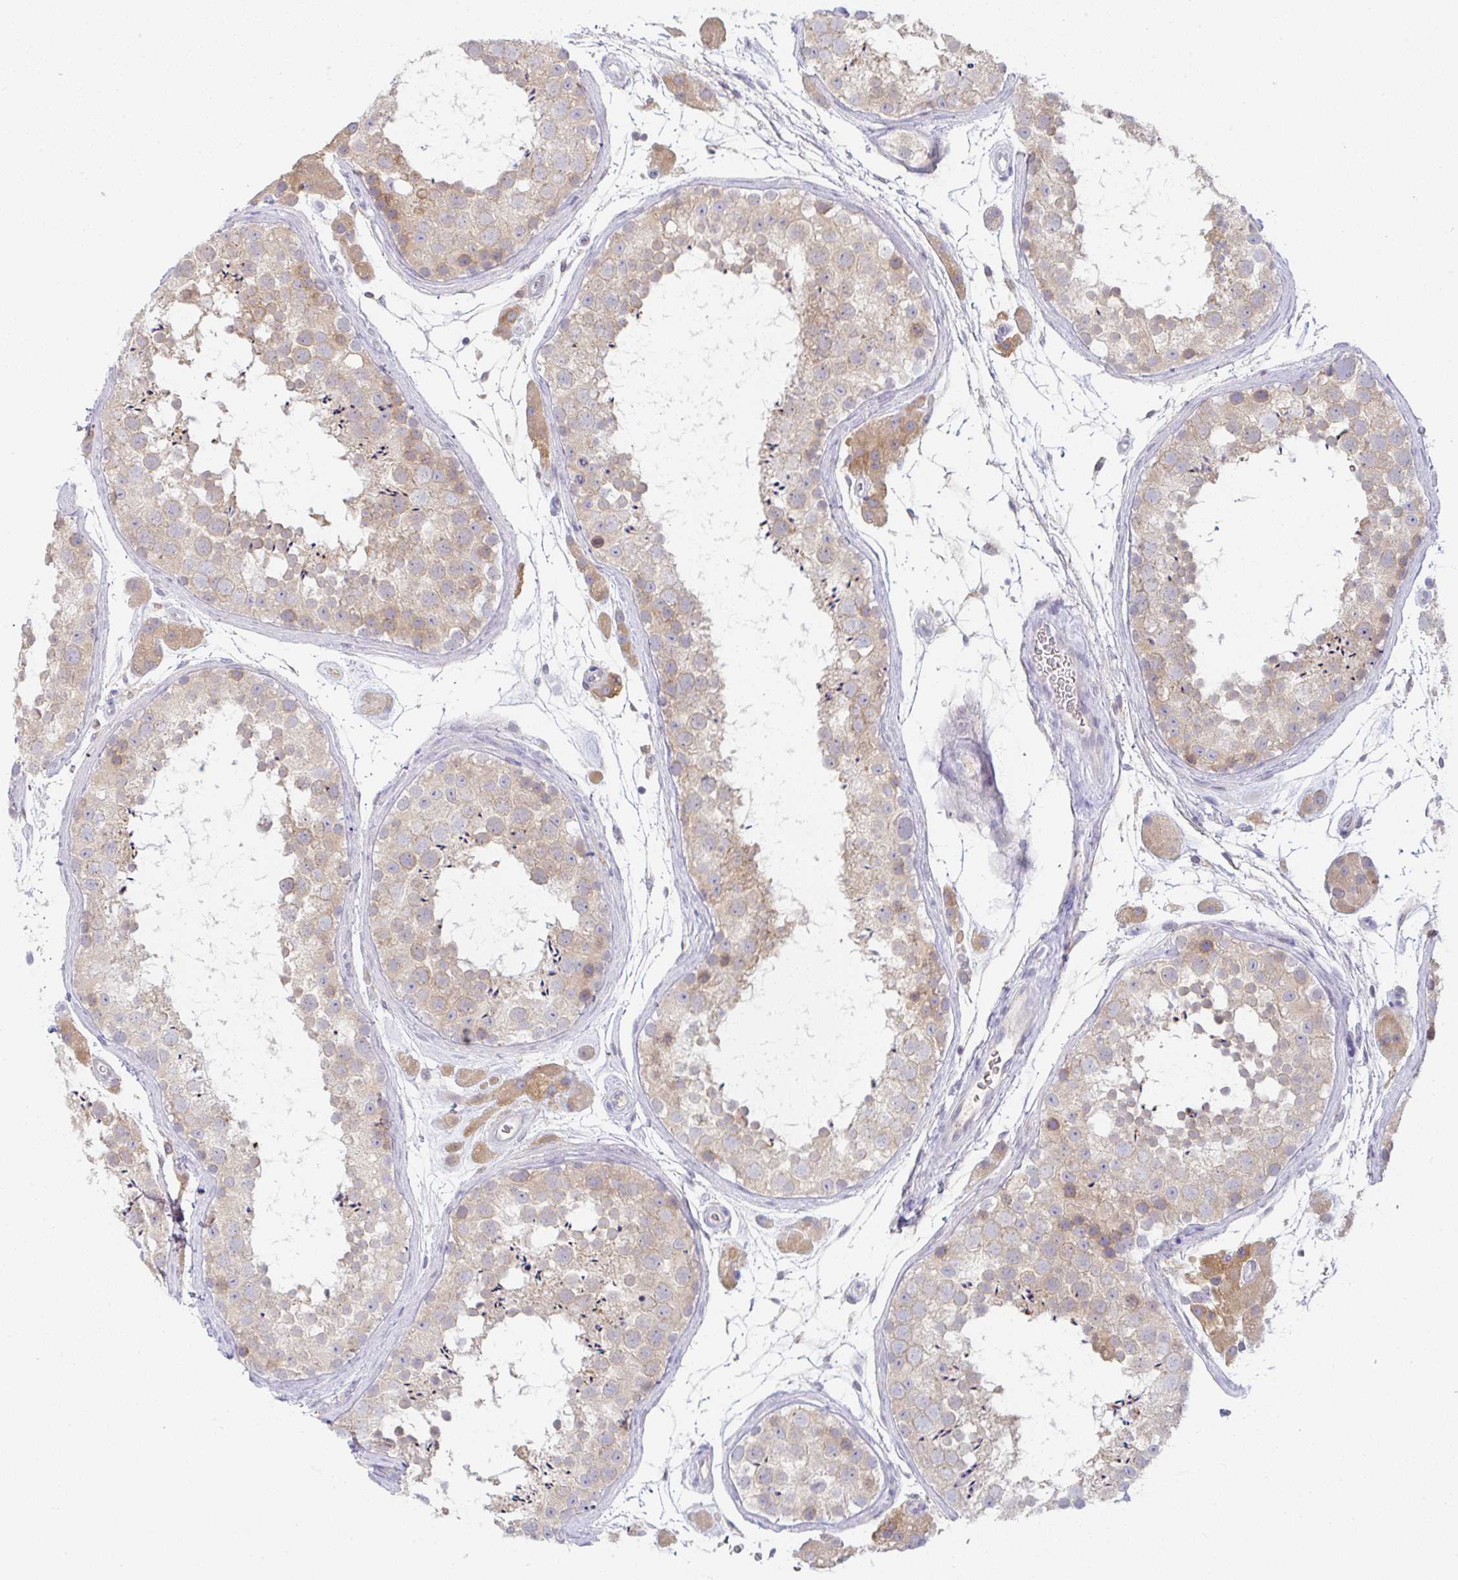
{"staining": {"intensity": "weak", "quantity": "25%-75%", "location": "cytoplasmic/membranous"}, "tissue": "testis", "cell_type": "Cells in seminiferous ducts", "image_type": "normal", "snomed": [{"axis": "morphology", "description": "Normal tissue, NOS"}, {"axis": "topography", "description": "Testis"}], "caption": "Testis stained with a brown dye demonstrates weak cytoplasmic/membranous positive staining in about 25%-75% of cells in seminiferous ducts.", "gene": "DERL2", "patient": {"sex": "male", "age": 41}}